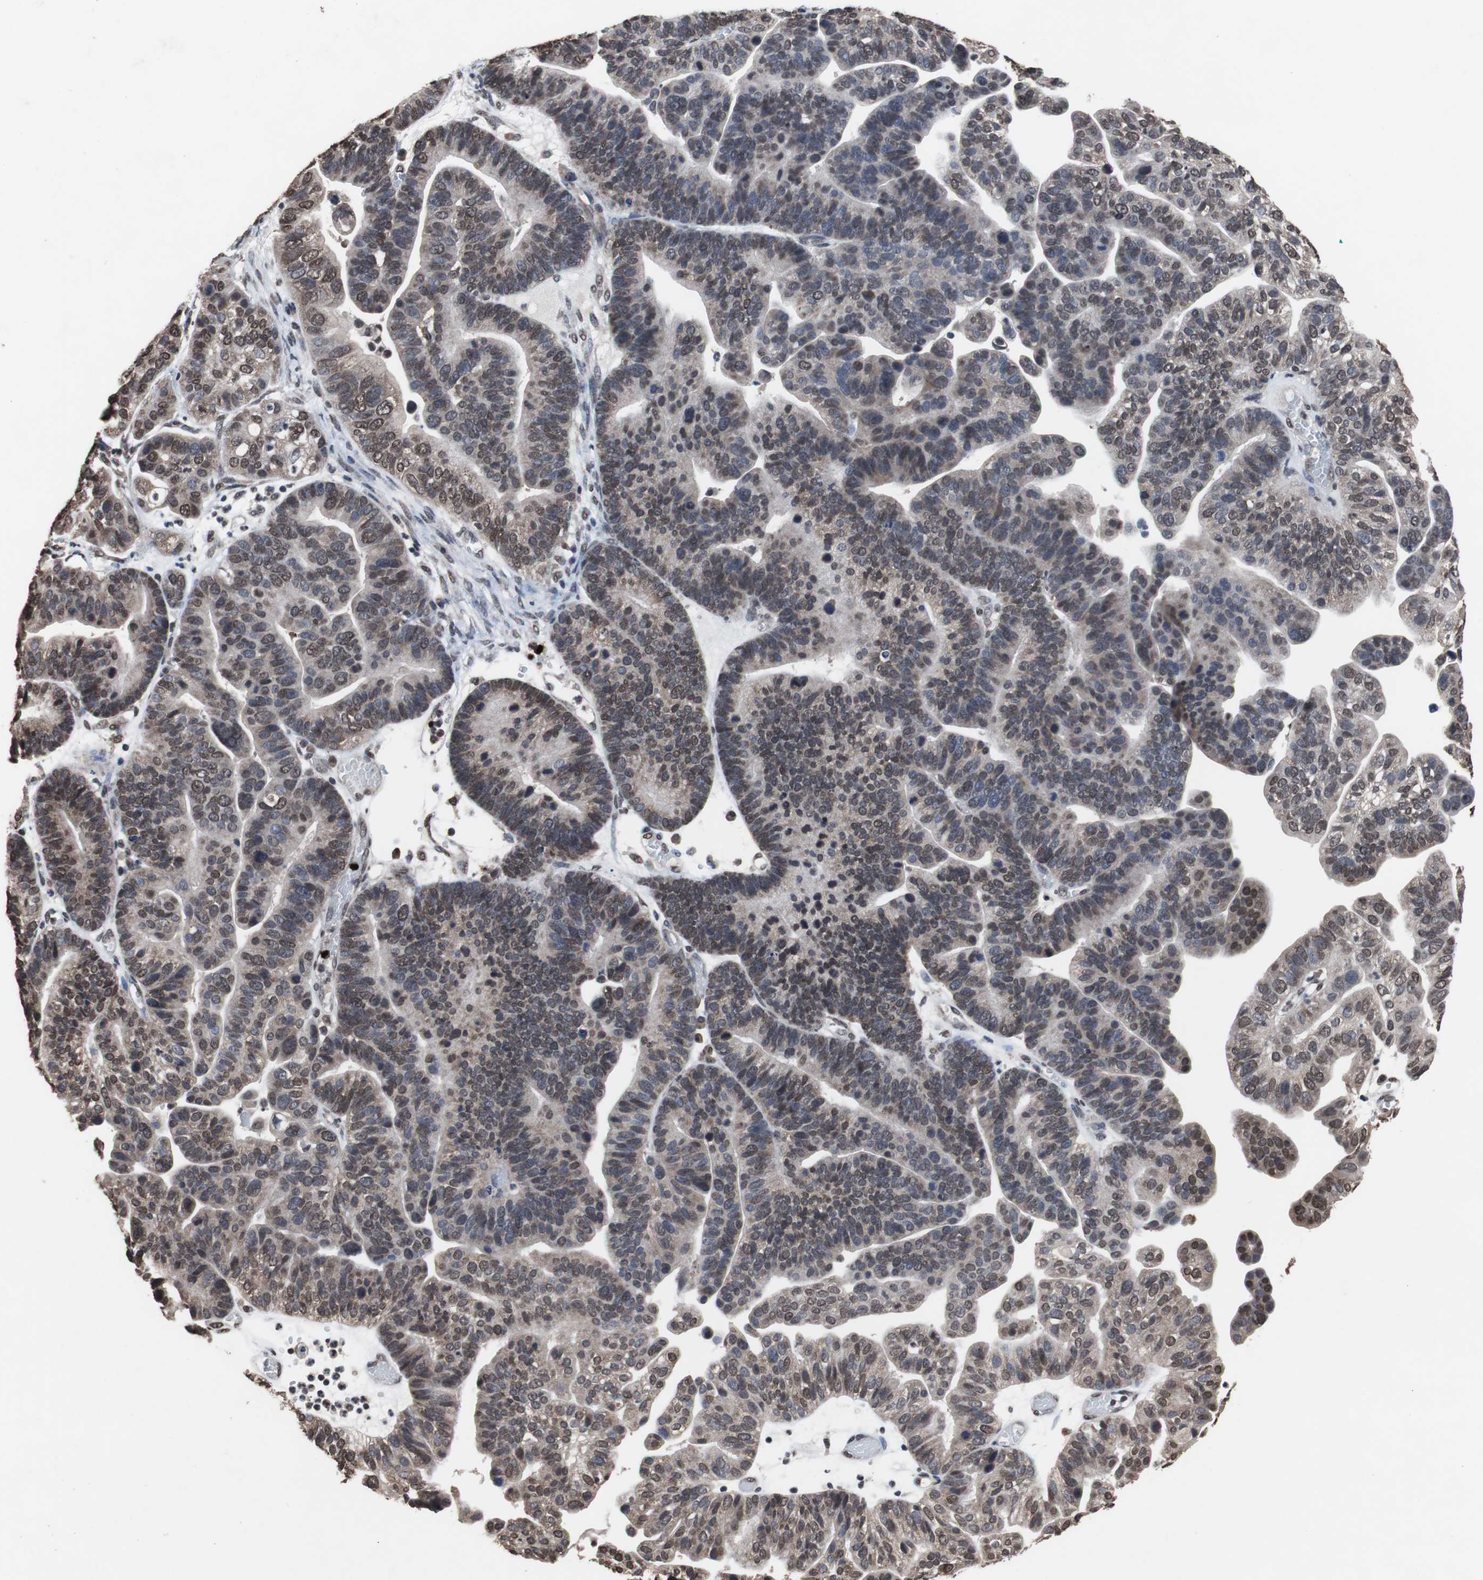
{"staining": {"intensity": "moderate", "quantity": "25%-75%", "location": "nuclear"}, "tissue": "ovarian cancer", "cell_type": "Tumor cells", "image_type": "cancer", "snomed": [{"axis": "morphology", "description": "Cystadenocarcinoma, serous, NOS"}, {"axis": "topography", "description": "Ovary"}], "caption": "Immunohistochemical staining of ovarian cancer (serous cystadenocarcinoma) reveals medium levels of moderate nuclear positivity in approximately 25%-75% of tumor cells. Nuclei are stained in blue.", "gene": "MED27", "patient": {"sex": "female", "age": 56}}